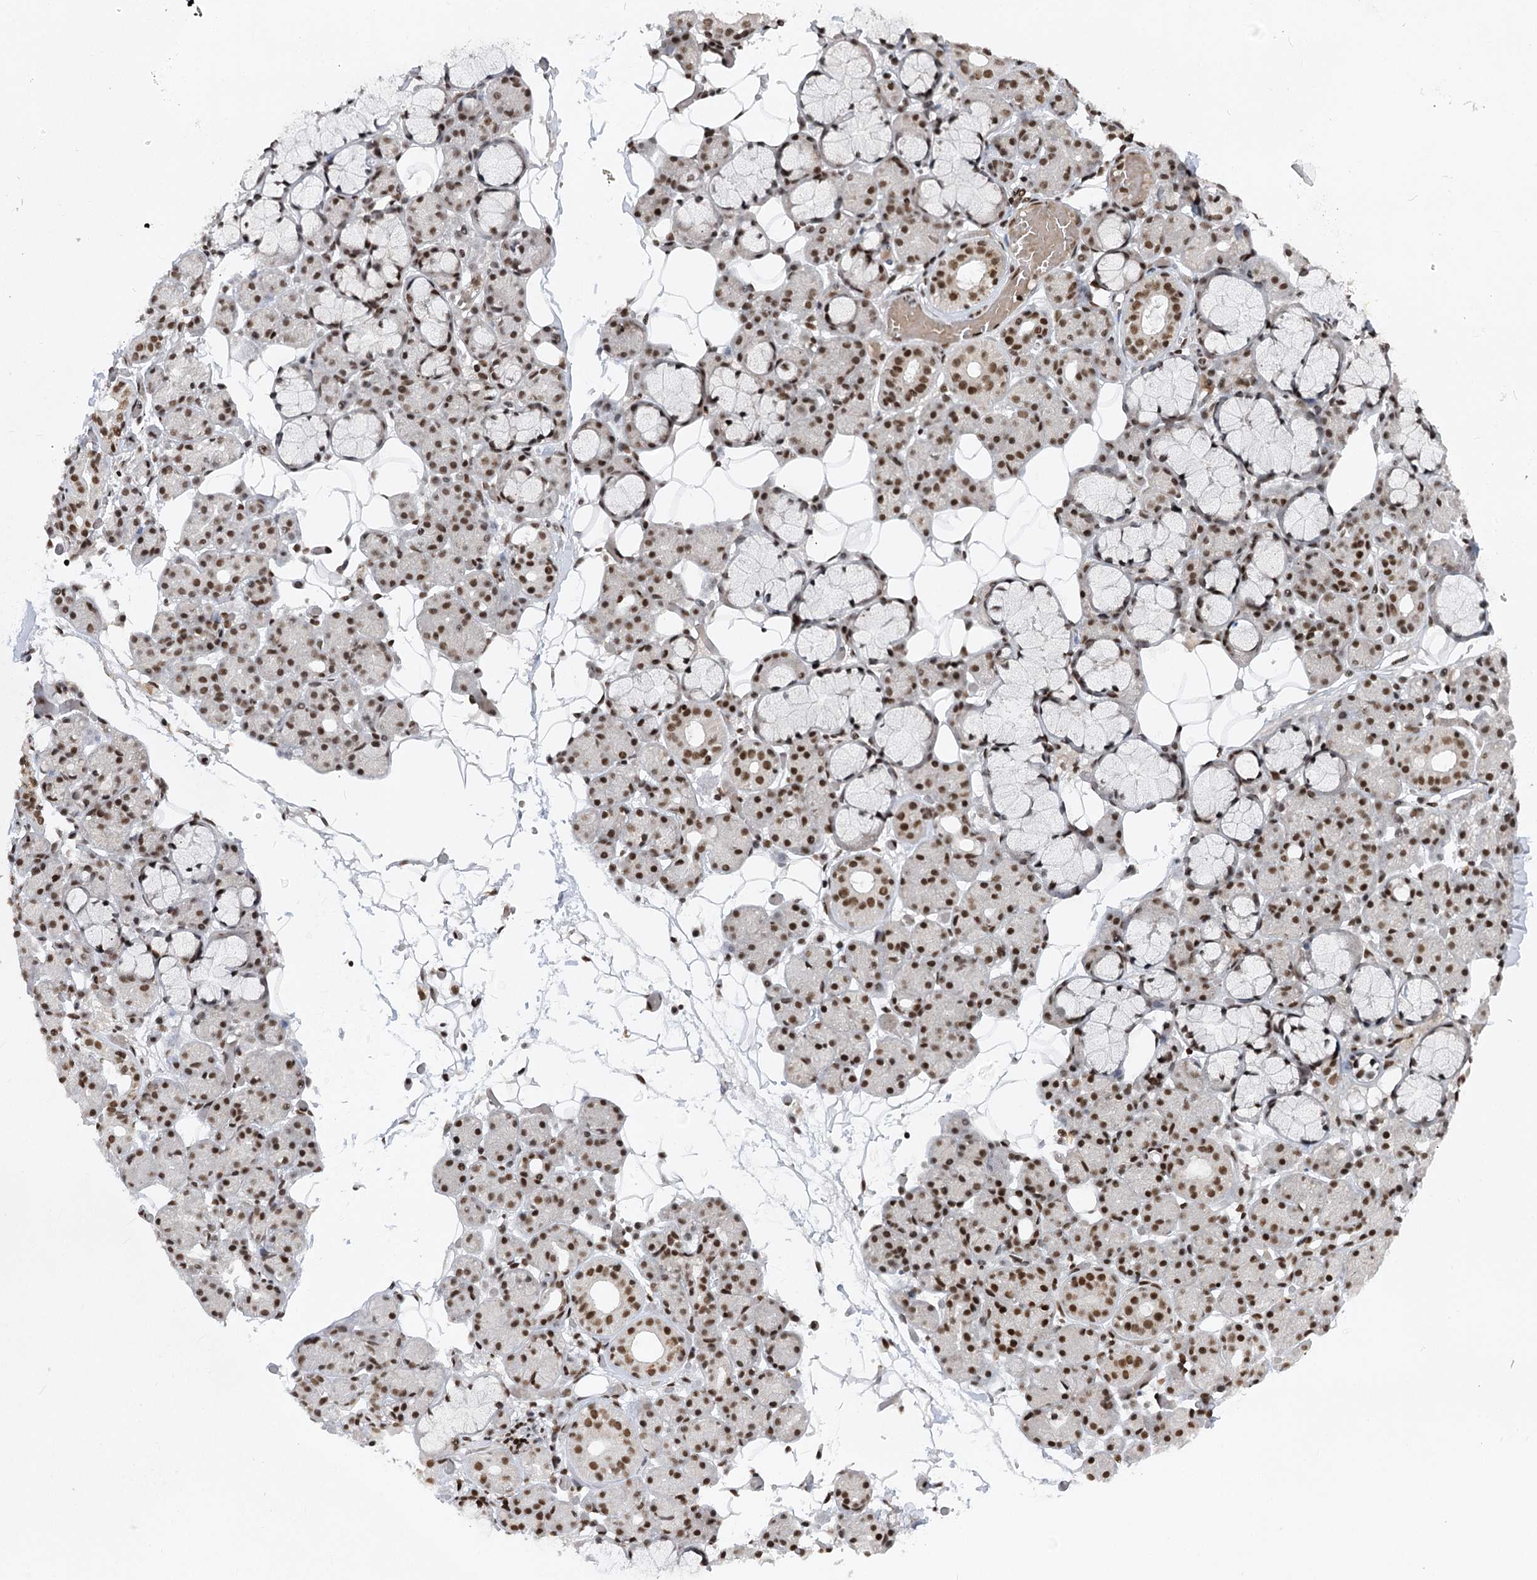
{"staining": {"intensity": "strong", "quantity": ">75%", "location": "nuclear"}, "tissue": "salivary gland", "cell_type": "Glandular cells", "image_type": "normal", "snomed": [{"axis": "morphology", "description": "Normal tissue, NOS"}, {"axis": "topography", "description": "Salivary gland"}], "caption": "Immunohistochemical staining of normal salivary gland demonstrates high levels of strong nuclear expression in about >75% of glandular cells.", "gene": "CGGBP1", "patient": {"sex": "male", "age": 63}}